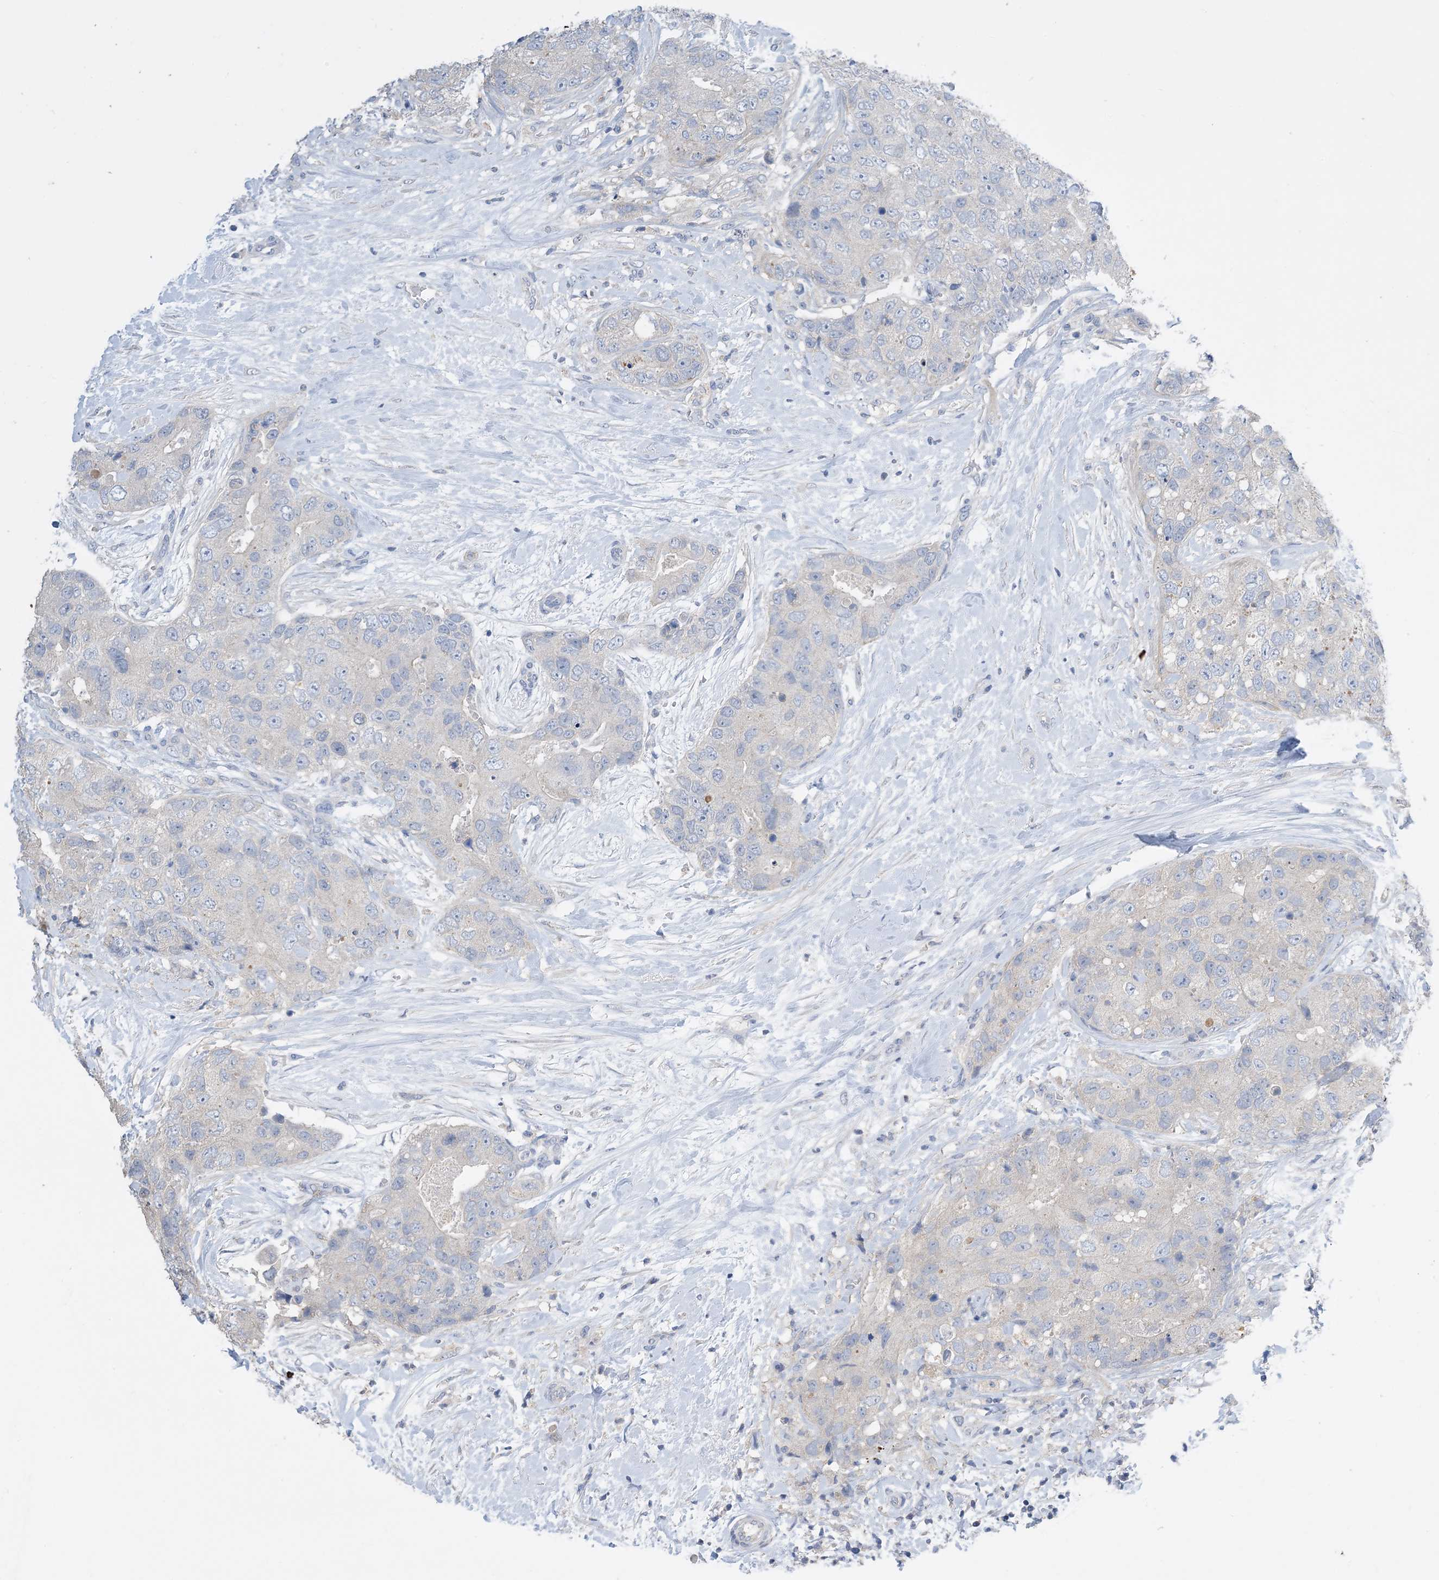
{"staining": {"intensity": "negative", "quantity": "none", "location": "none"}, "tissue": "breast cancer", "cell_type": "Tumor cells", "image_type": "cancer", "snomed": [{"axis": "morphology", "description": "Duct carcinoma"}, {"axis": "topography", "description": "Breast"}], "caption": "Immunohistochemistry histopathology image of neoplastic tissue: human breast cancer stained with DAB demonstrates no significant protein positivity in tumor cells.", "gene": "KPRP", "patient": {"sex": "female", "age": 62}}